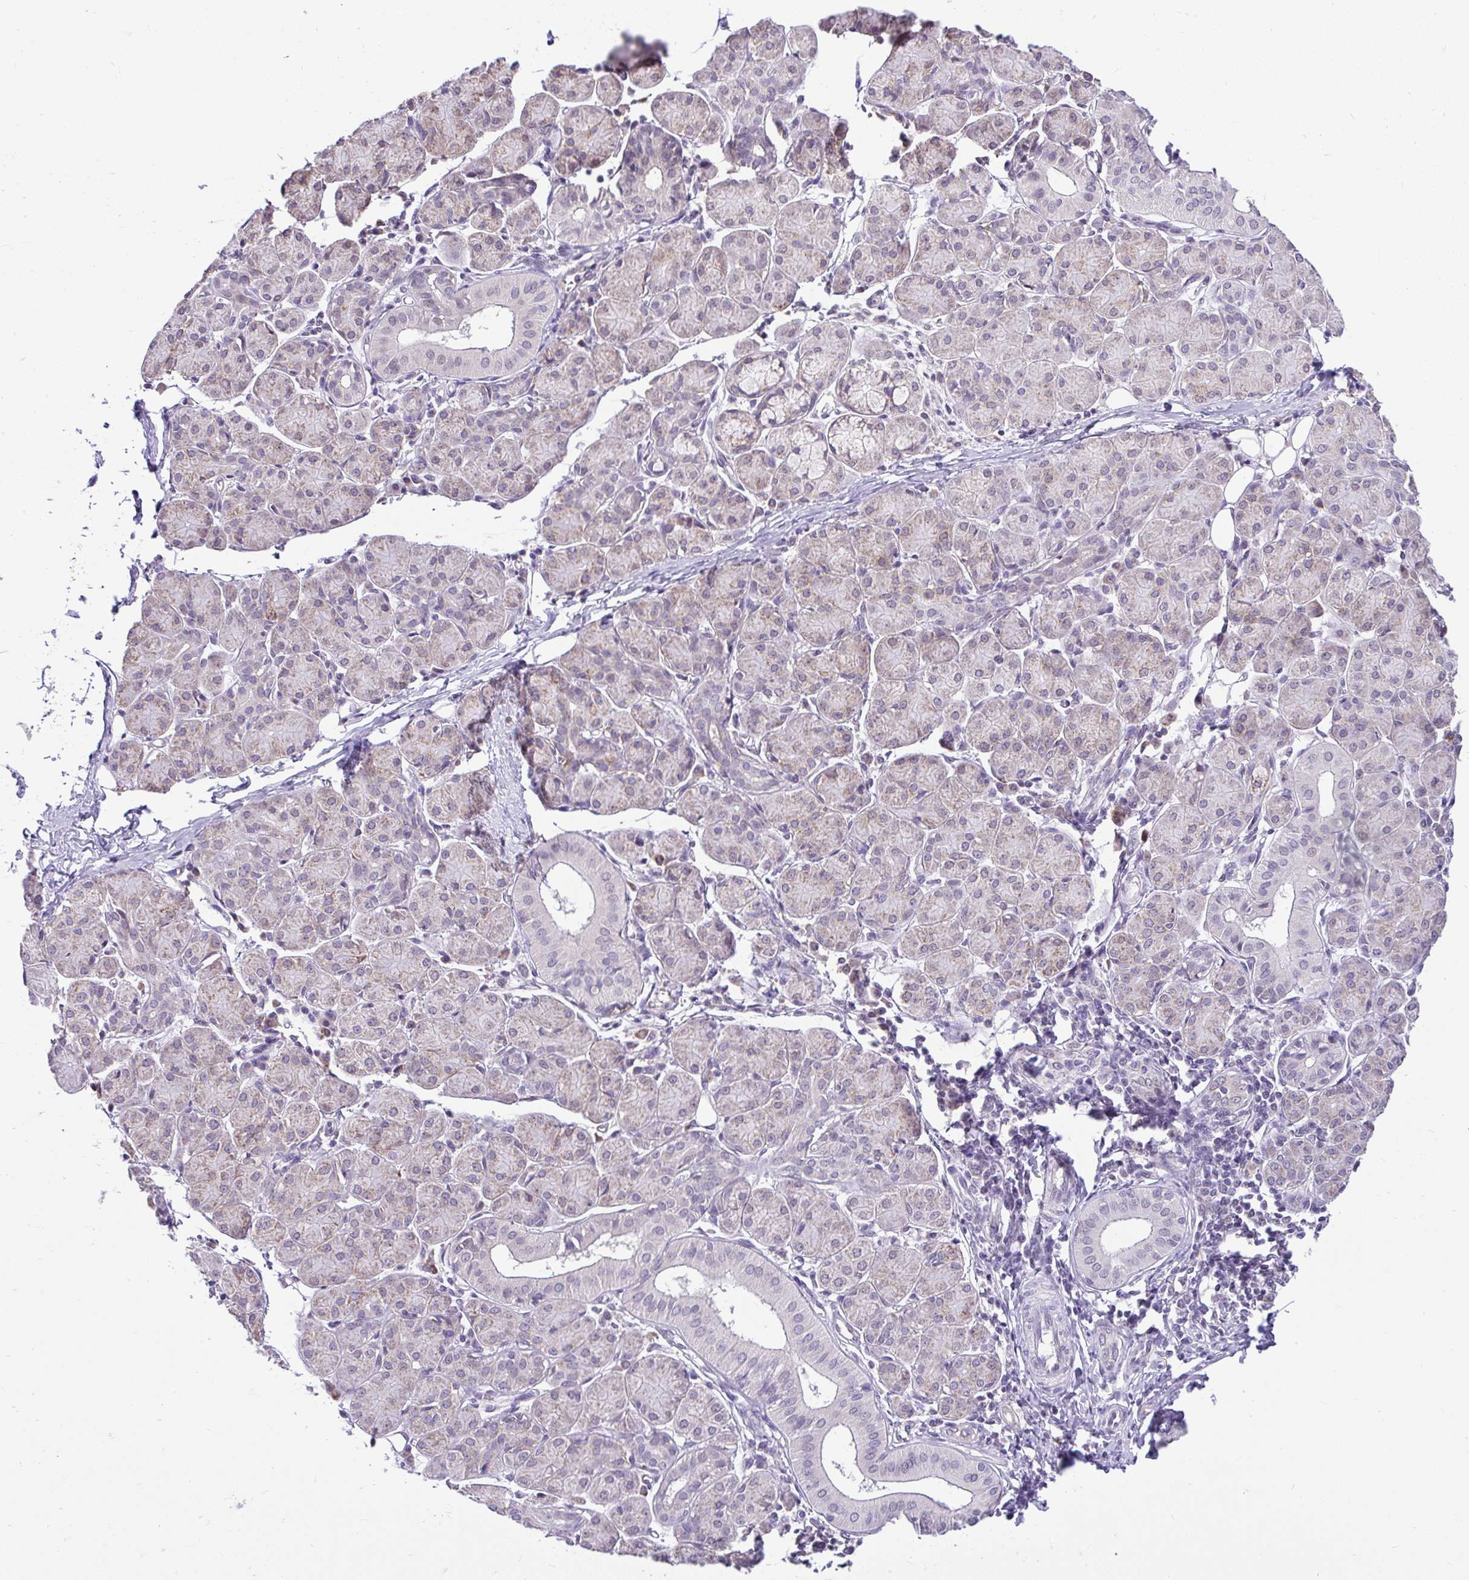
{"staining": {"intensity": "weak", "quantity": "<25%", "location": "cytoplasmic/membranous"}, "tissue": "salivary gland", "cell_type": "Glandular cells", "image_type": "normal", "snomed": [{"axis": "morphology", "description": "Normal tissue, NOS"}, {"axis": "morphology", "description": "Inflammation, NOS"}, {"axis": "topography", "description": "Lymph node"}, {"axis": "topography", "description": "Salivary gland"}], "caption": "Immunohistochemistry photomicrograph of benign salivary gland stained for a protein (brown), which demonstrates no expression in glandular cells.", "gene": "PYCR2", "patient": {"sex": "male", "age": 3}}